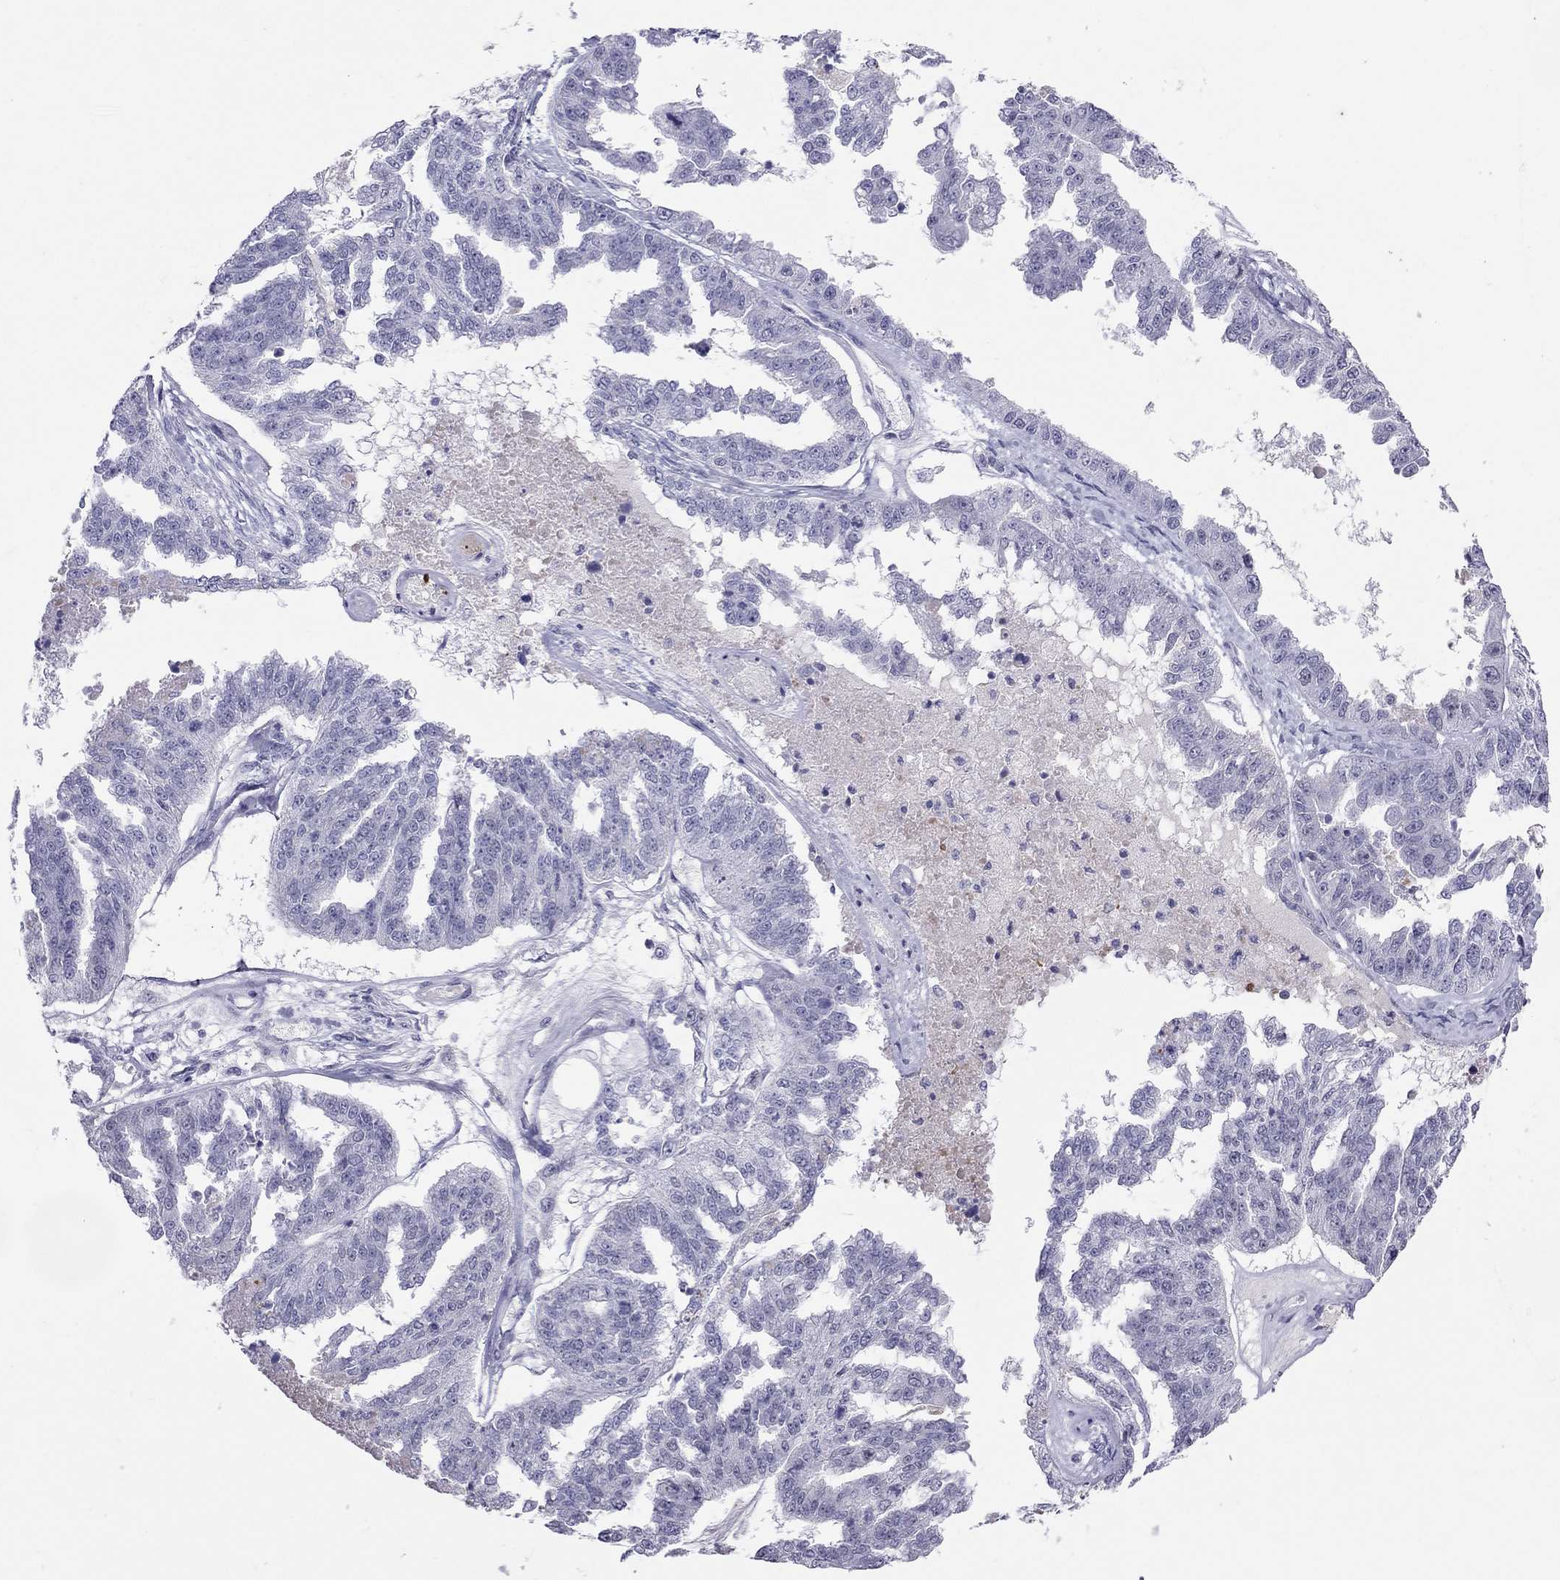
{"staining": {"intensity": "negative", "quantity": "none", "location": "none"}, "tissue": "ovarian cancer", "cell_type": "Tumor cells", "image_type": "cancer", "snomed": [{"axis": "morphology", "description": "Cystadenocarcinoma, serous, NOS"}, {"axis": "topography", "description": "Ovary"}], "caption": "Tumor cells show no significant staining in ovarian cancer (serous cystadenocarcinoma).", "gene": "JHY", "patient": {"sex": "female", "age": 58}}